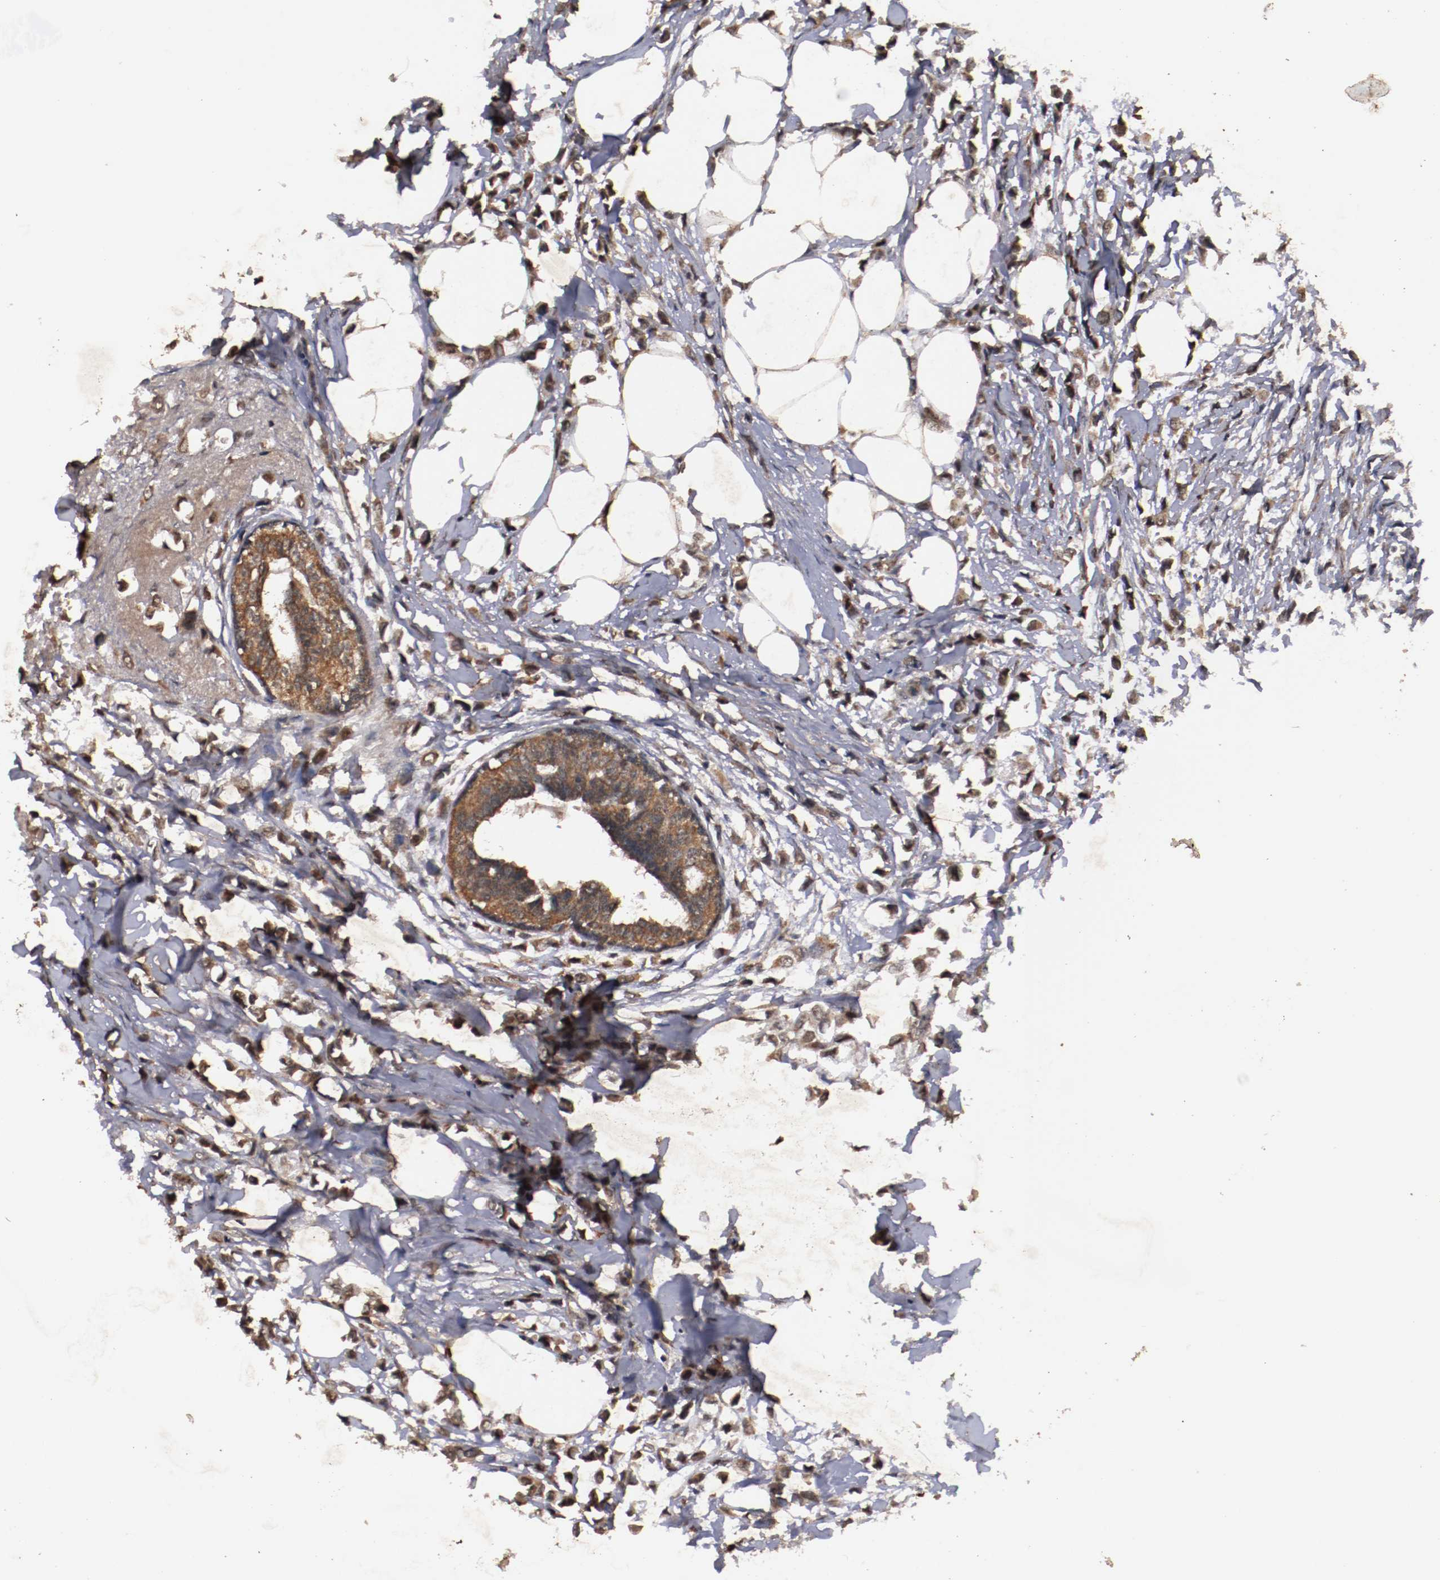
{"staining": {"intensity": "strong", "quantity": ">75%", "location": "cytoplasmic/membranous"}, "tissue": "breast cancer", "cell_type": "Tumor cells", "image_type": "cancer", "snomed": [{"axis": "morphology", "description": "Lobular carcinoma"}, {"axis": "topography", "description": "Breast"}], "caption": "Immunohistochemical staining of lobular carcinoma (breast) shows strong cytoplasmic/membranous protein staining in about >75% of tumor cells.", "gene": "TENM1", "patient": {"sex": "female", "age": 51}}